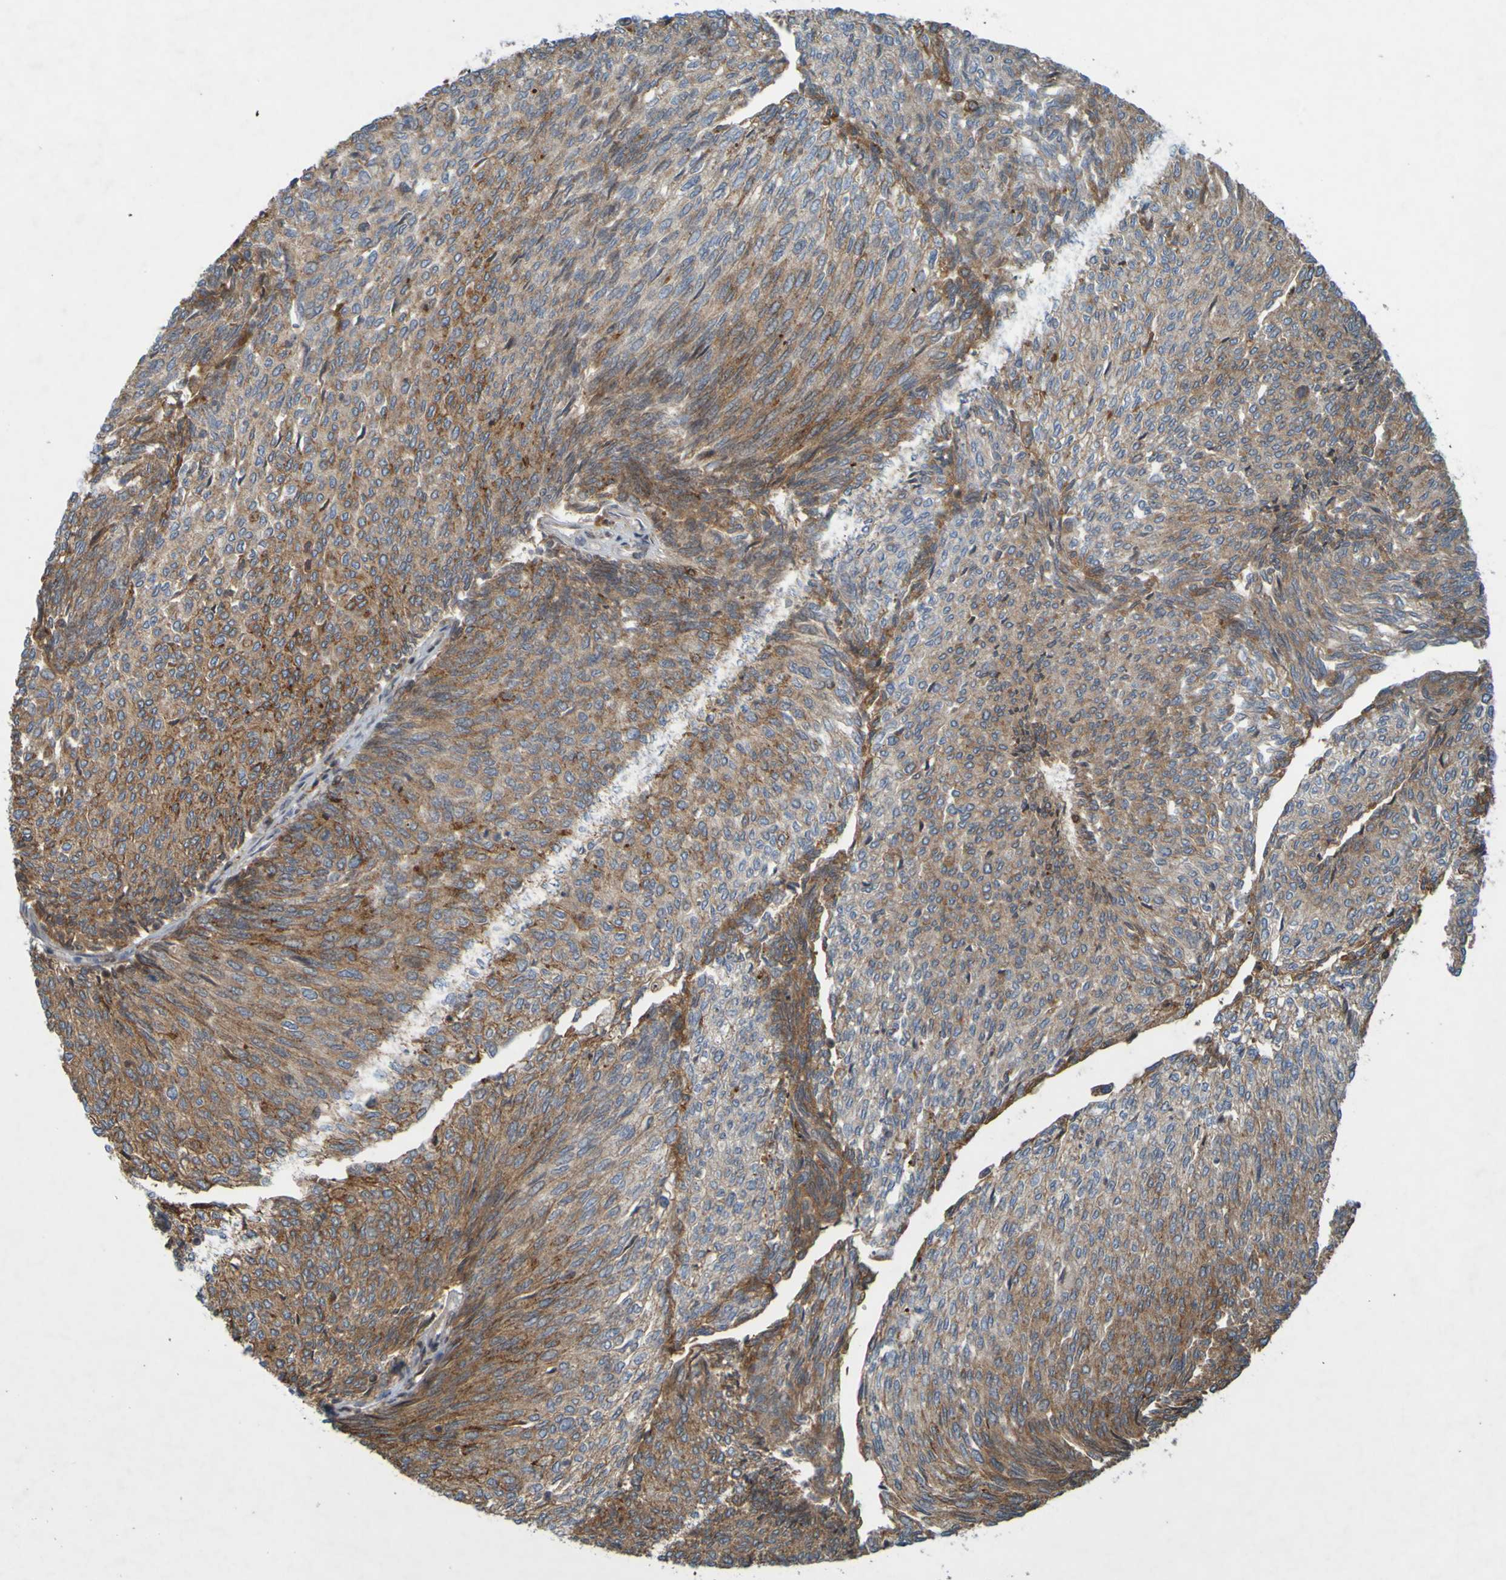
{"staining": {"intensity": "moderate", "quantity": ">75%", "location": "cytoplasmic/membranous"}, "tissue": "urothelial cancer", "cell_type": "Tumor cells", "image_type": "cancer", "snomed": [{"axis": "morphology", "description": "Urothelial carcinoma, Low grade"}, {"axis": "topography", "description": "Urinary bladder"}], "caption": "Immunohistochemistry (IHC) histopathology image of neoplastic tissue: human urothelial cancer stained using IHC reveals medium levels of moderate protein expression localized specifically in the cytoplasmic/membranous of tumor cells, appearing as a cytoplasmic/membranous brown color.", "gene": "GUCY1A1", "patient": {"sex": "female", "age": 79}}